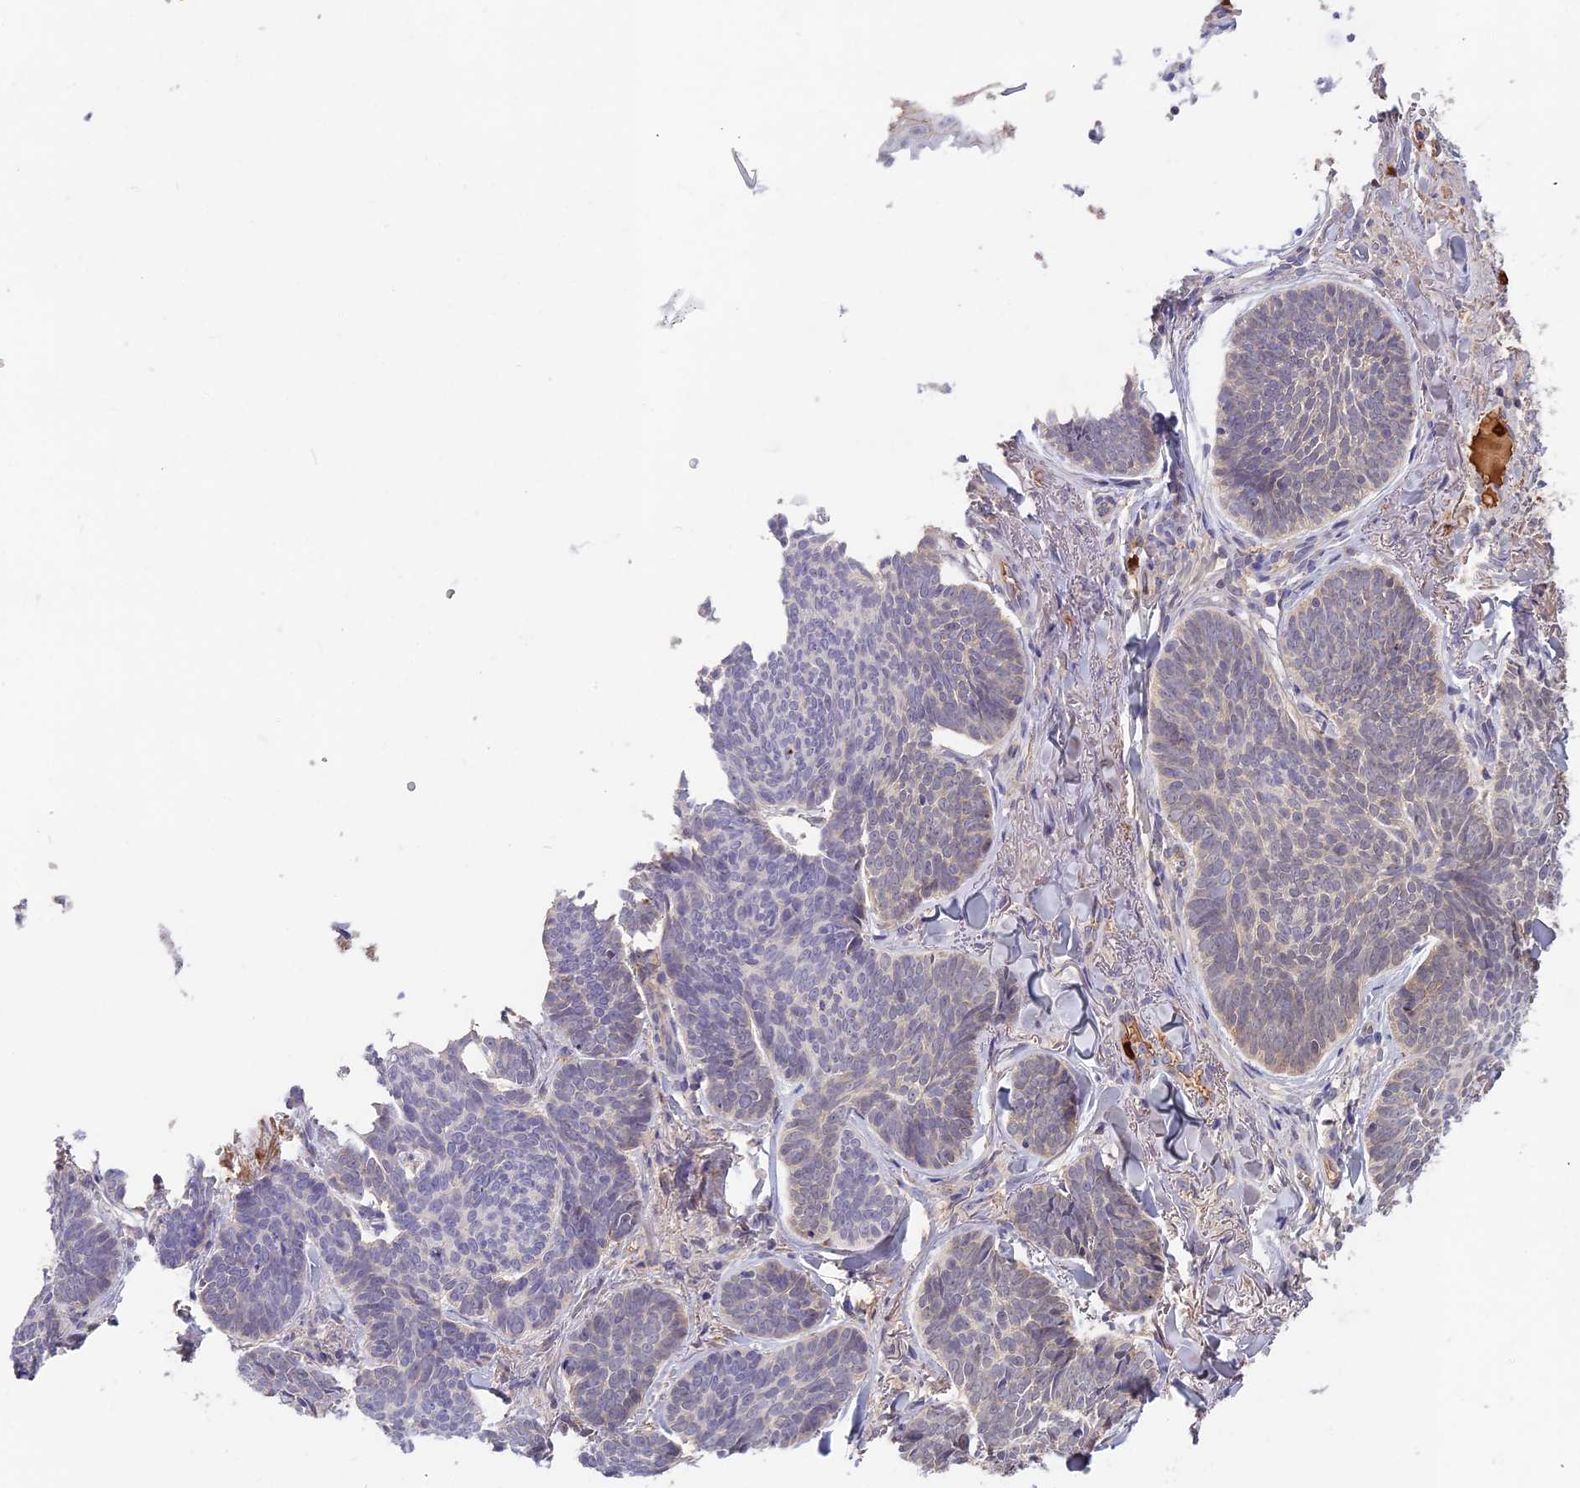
{"staining": {"intensity": "negative", "quantity": "none", "location": "none"}, "tissue": "skin cancer", "cell_type": "Tumor cells", "image_type": "cancer", "snomed": [{"axis": "morphology", "description": "Basal cell carcinoma"}, {"axis": "topography", "description": "Skin"}], "caption": "Tumor cells are negative for brown protein staining in skin cancer (basal cell carcinoma).", "gene": "ADGRD1", "patient": {"sex": "female", "age": 74}}